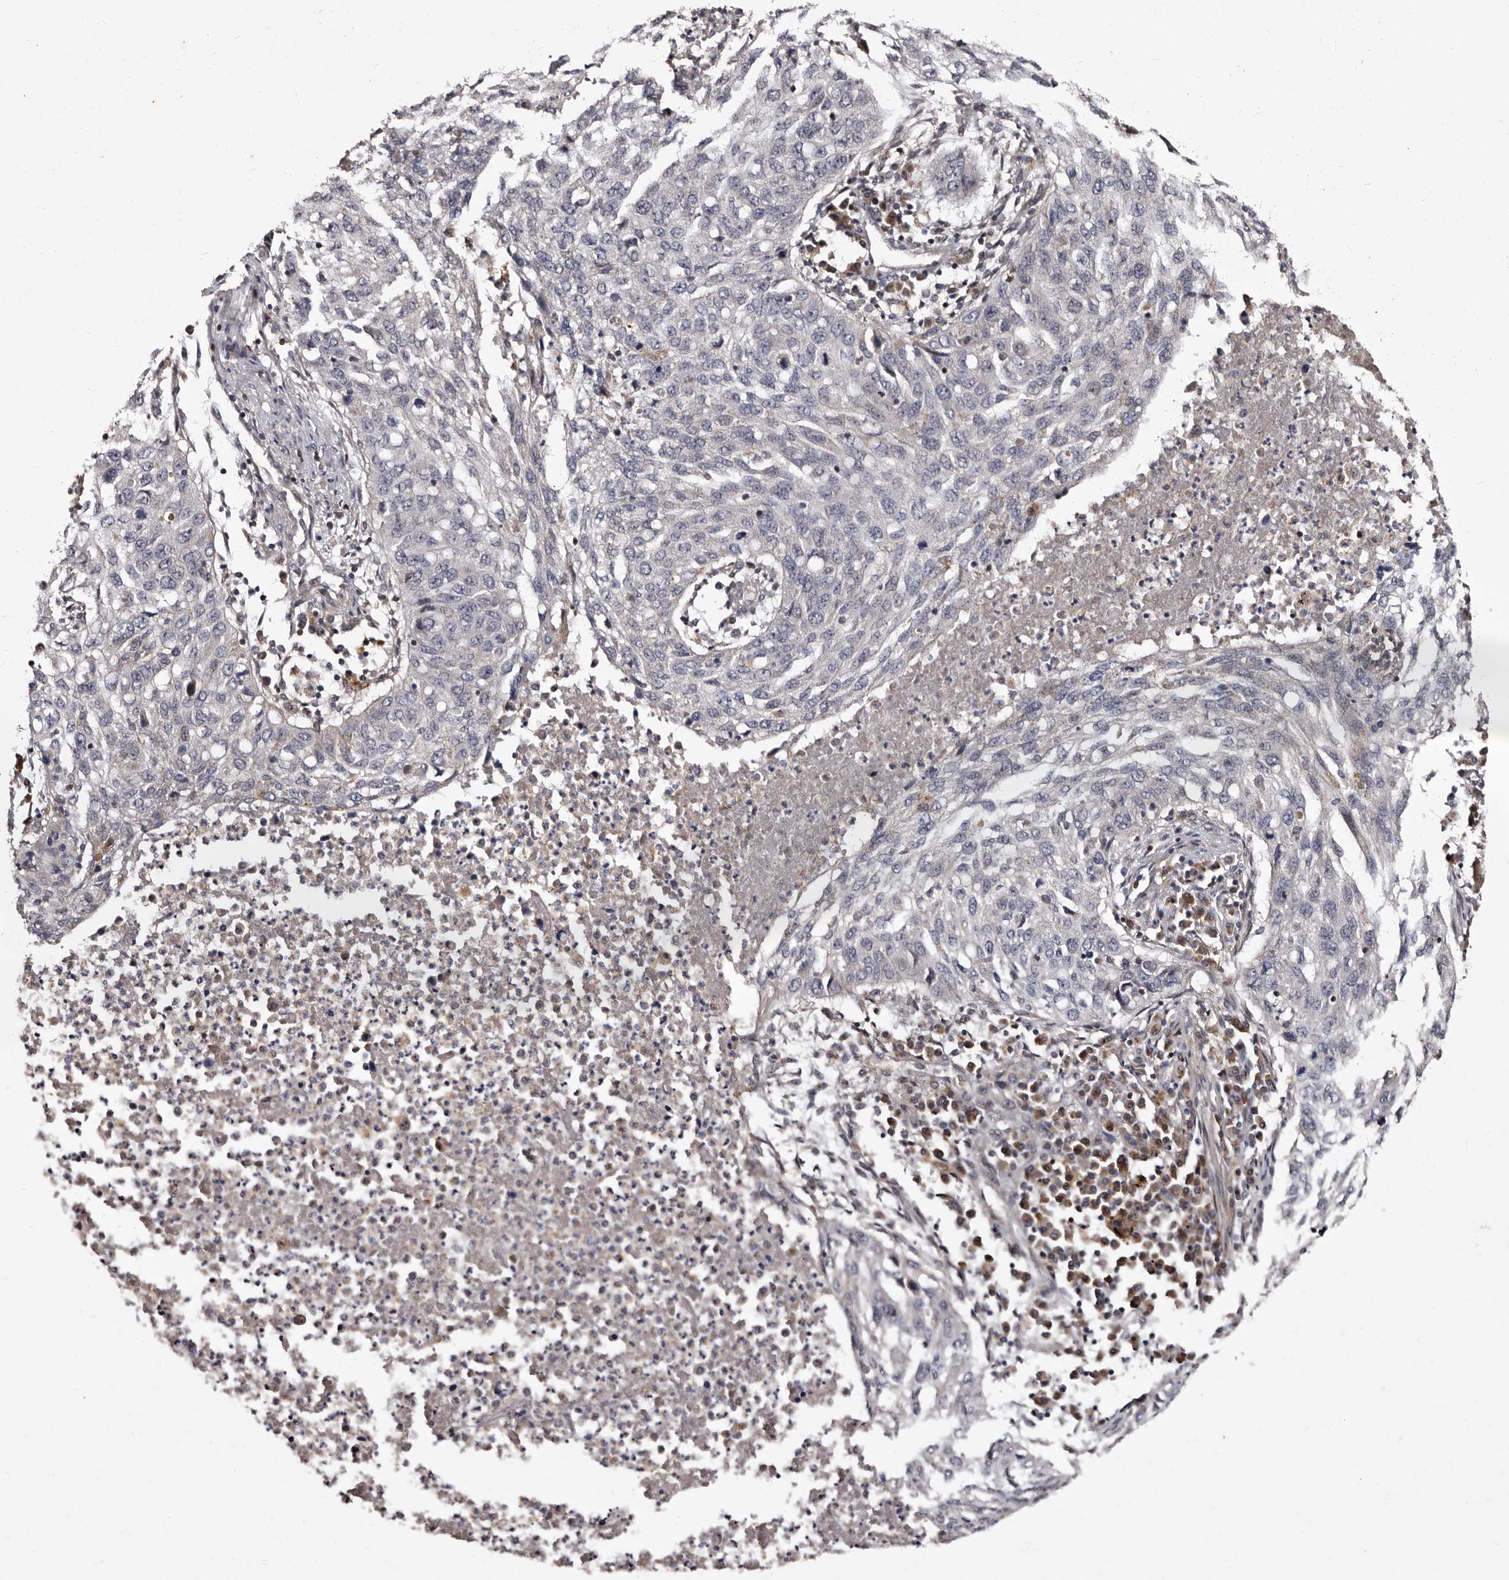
{"staining": {"intensity": "negative", "quantity": "none", "location": "none"}, "tissue": "lung cancer", "cell_type": "Tumor cells", "image_type": "cancer", "snomed": [{"axis": "morphology", "description": "Squamous cell carcinoma, NOS"}, {"axis": "topography", "description": "Lung"}], "caption": "Tumor cells show no significant positivity in squamous cell carcinoma (lung). The staining was performed using DAB (3,3'-diaminobenzidine) to visualize the protein expression in brown, while the nuclei were stained in blue with hematoxylin (Magnification: 20x).", "gene": "DNPH1", "patient": {"sex": "female", "age": 63}}